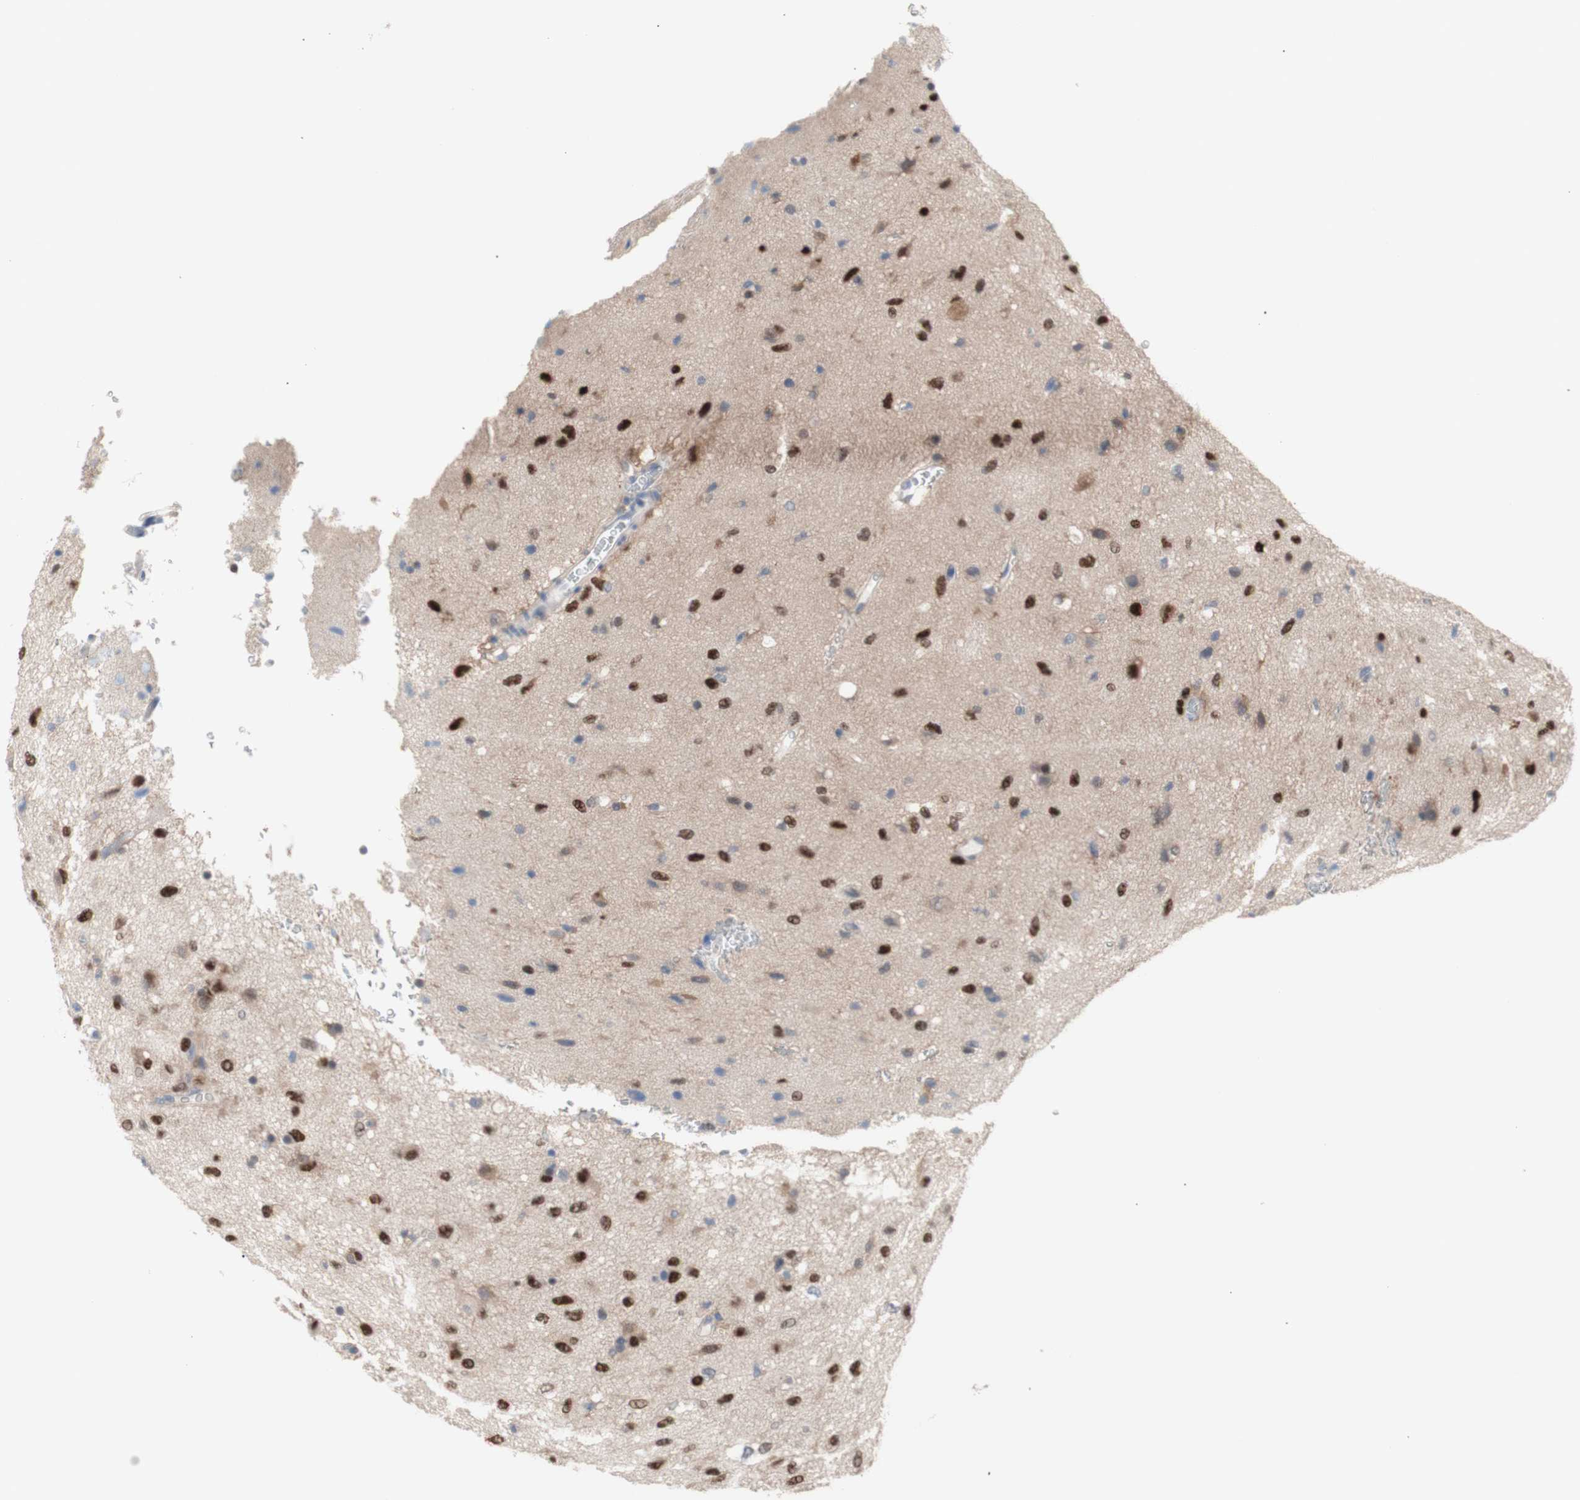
{"staining": {"intensity": "strong", "quantity": ">75%", "location": "nuclear"}, "tissue": "glioma", "cell_type": "Tumor cells", "image_type": "cancer", "snomed": [{"axis": "morphology", "description": "Glioma, malignant, Low grade"}, {"axis": "topography", "description": "Brain"}], "caption": "Glioma tissue exhibits strong nuclear positivity in approximately >75% of tumor cells (DAB IHC with brightfield microscopy, high magnification).", "gene": "PRMT5", "patient": {"sex": "male", "age": 77}}